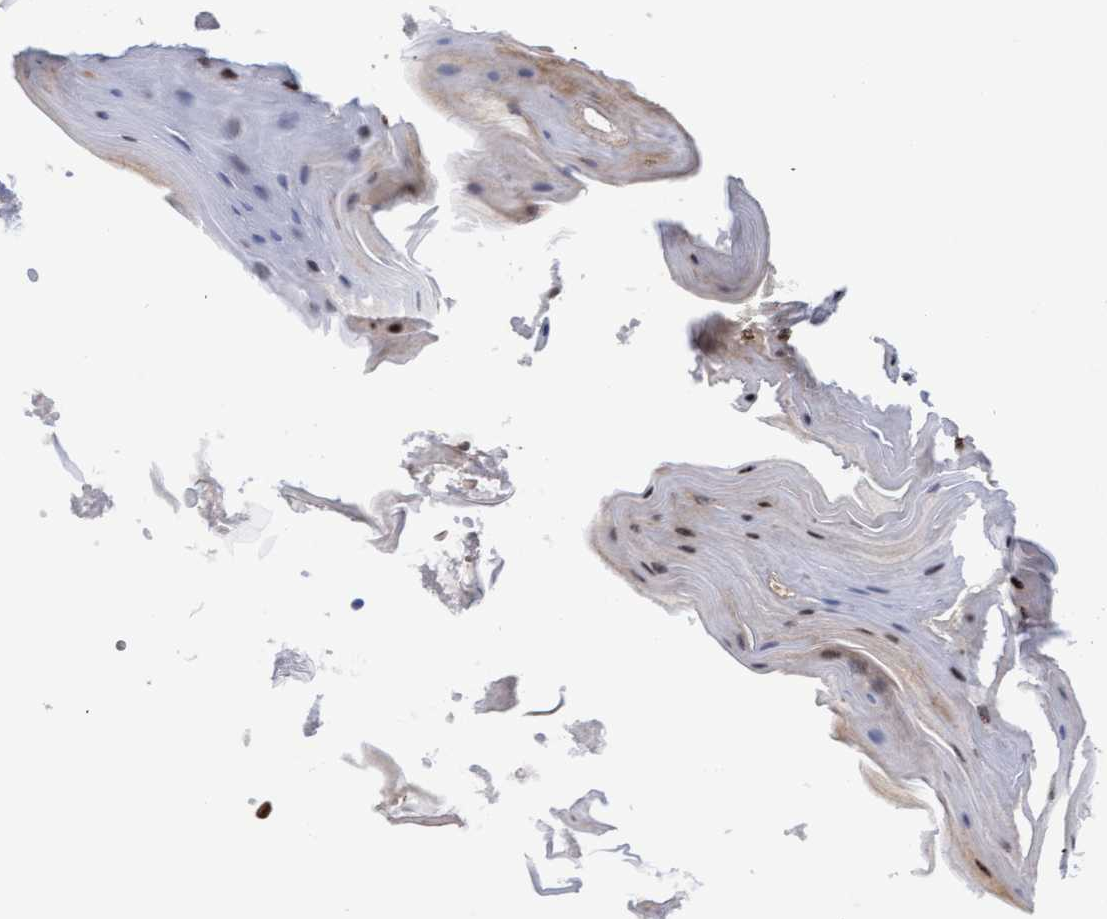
{"staining": {"intensity": "moderate", "quantity": "25%-75%", "location": "nuclear"}, "tissue": "oral mucosa", "cell_type": "Squamous epithelial cells", "image_type": "normal", "snomed": [{"axis": "morphology", "description": "Normal tissue, NOS"}, {"axis": "morphology", "description": "Squamous cell carcinoma, NOS"}, {"axis": "topography", "description": "Oral tissue"}, {"axis": "topography", "description": "Head-Neck"}], "caption": "A high-resolution histopathology image shows immunohistochemistry staining of unremarkable oral mucosa, which exhibits moderate nuclear staining in about 25%-75% of squamous epithelial cells. (DAB (3,3'-diaminobenzidine) = brown stain, brightfield microscopy at high magnification).", "gene": "PINX1", "patient": {"sex": "male", "age": 71}}